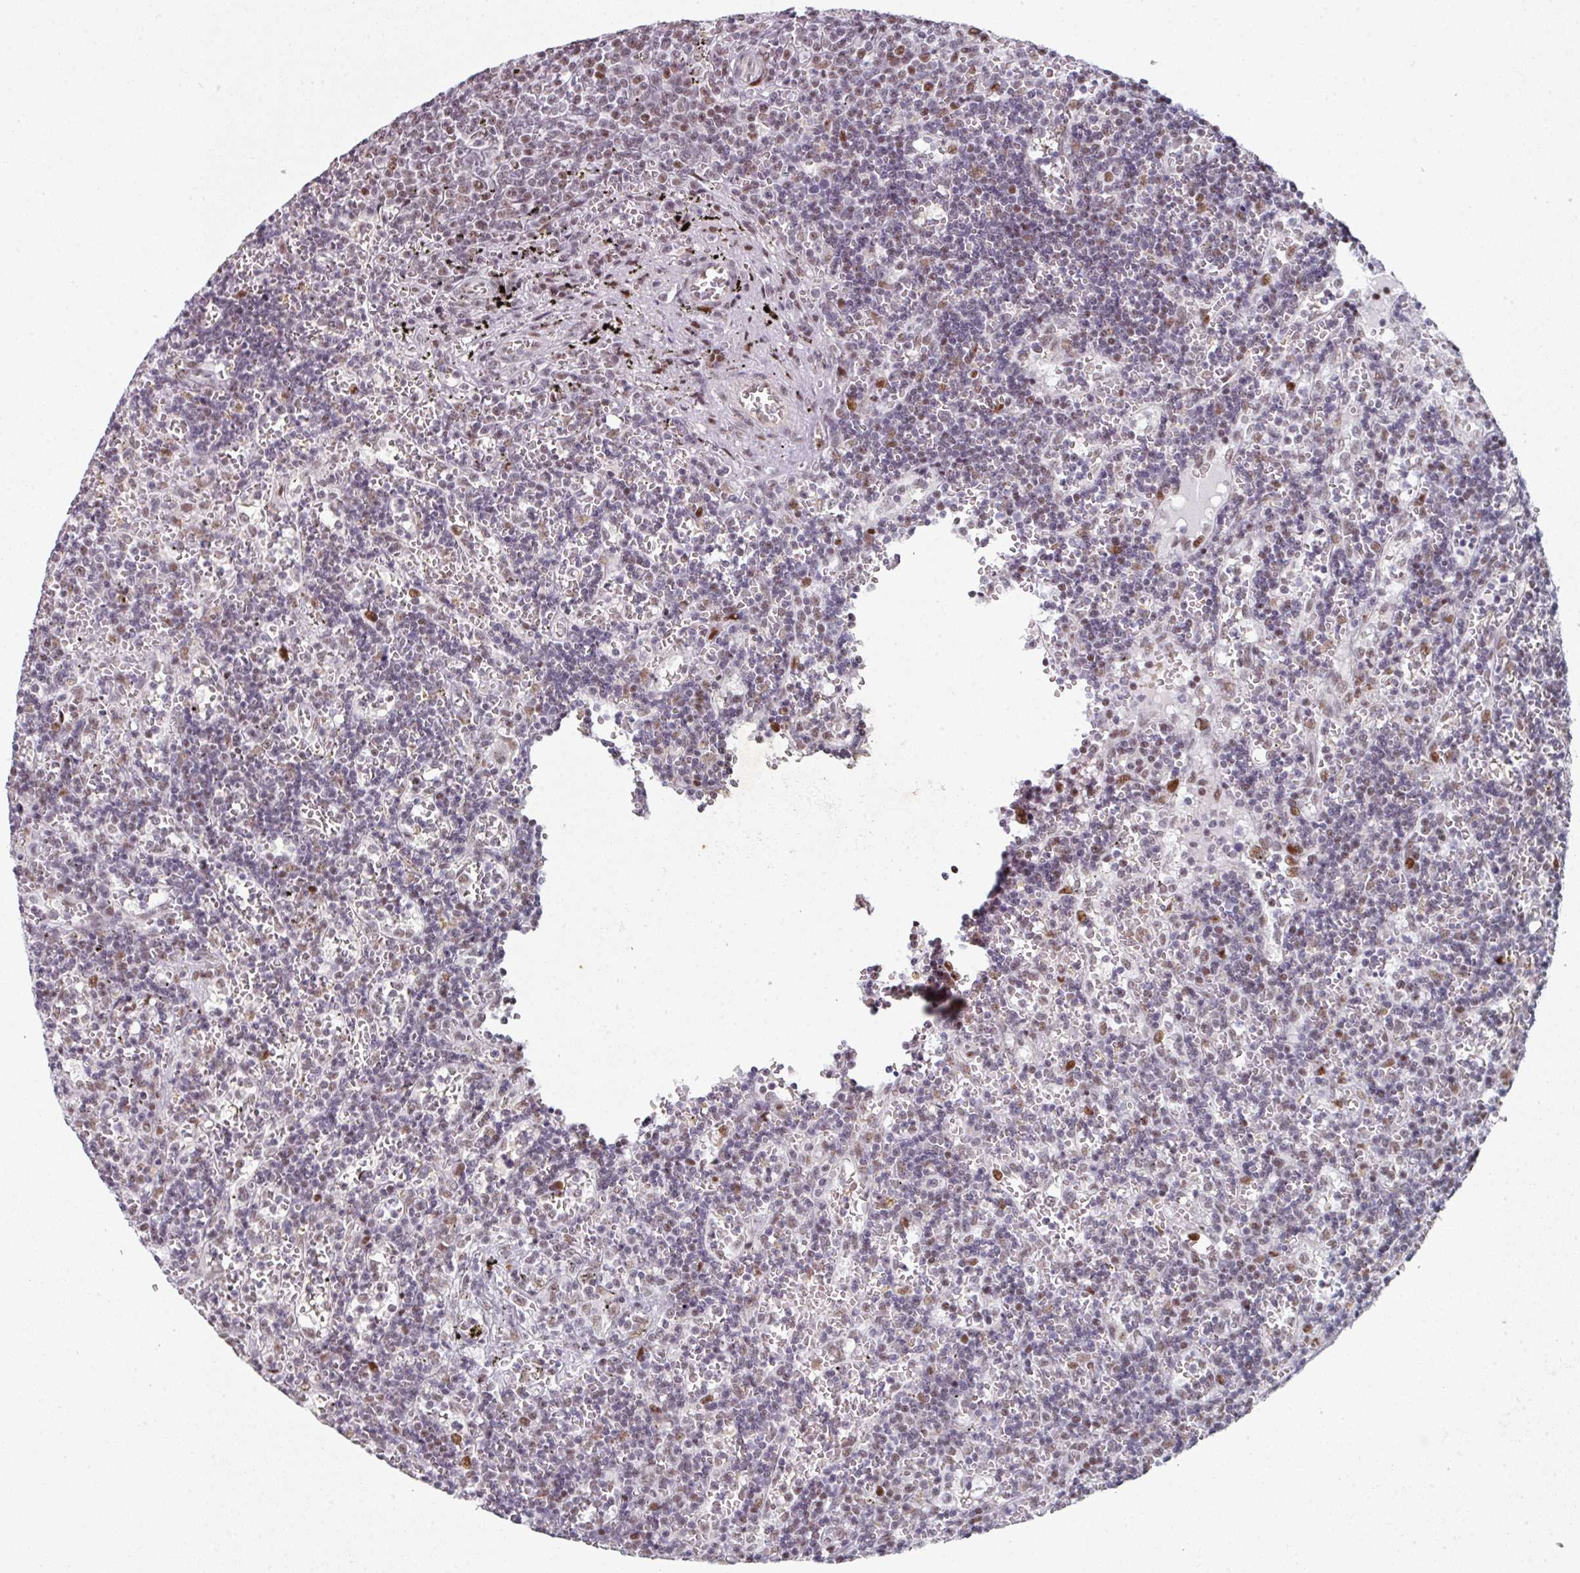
{"staining": {"intensity": "moderate", "quantity": "25%-75%", "location": "nuclear"}, "tissue": "lymphoma", "cell_type": "Tumor cells", "image_type": "cancer", "snomed": [{"axis": "morphology", "description": "Malignant lymphoma, non-Hodgkin's type, Low grade"}, {"axis": "topography", "description": "Spleen"}], "caption": "IHC of human lymphoma exhibits medium levels of moderate nuclear expression in about 25%-75% of tumor cells.", "gene": "SF3B5", "patient": {"sex": "male", "age": 60}}